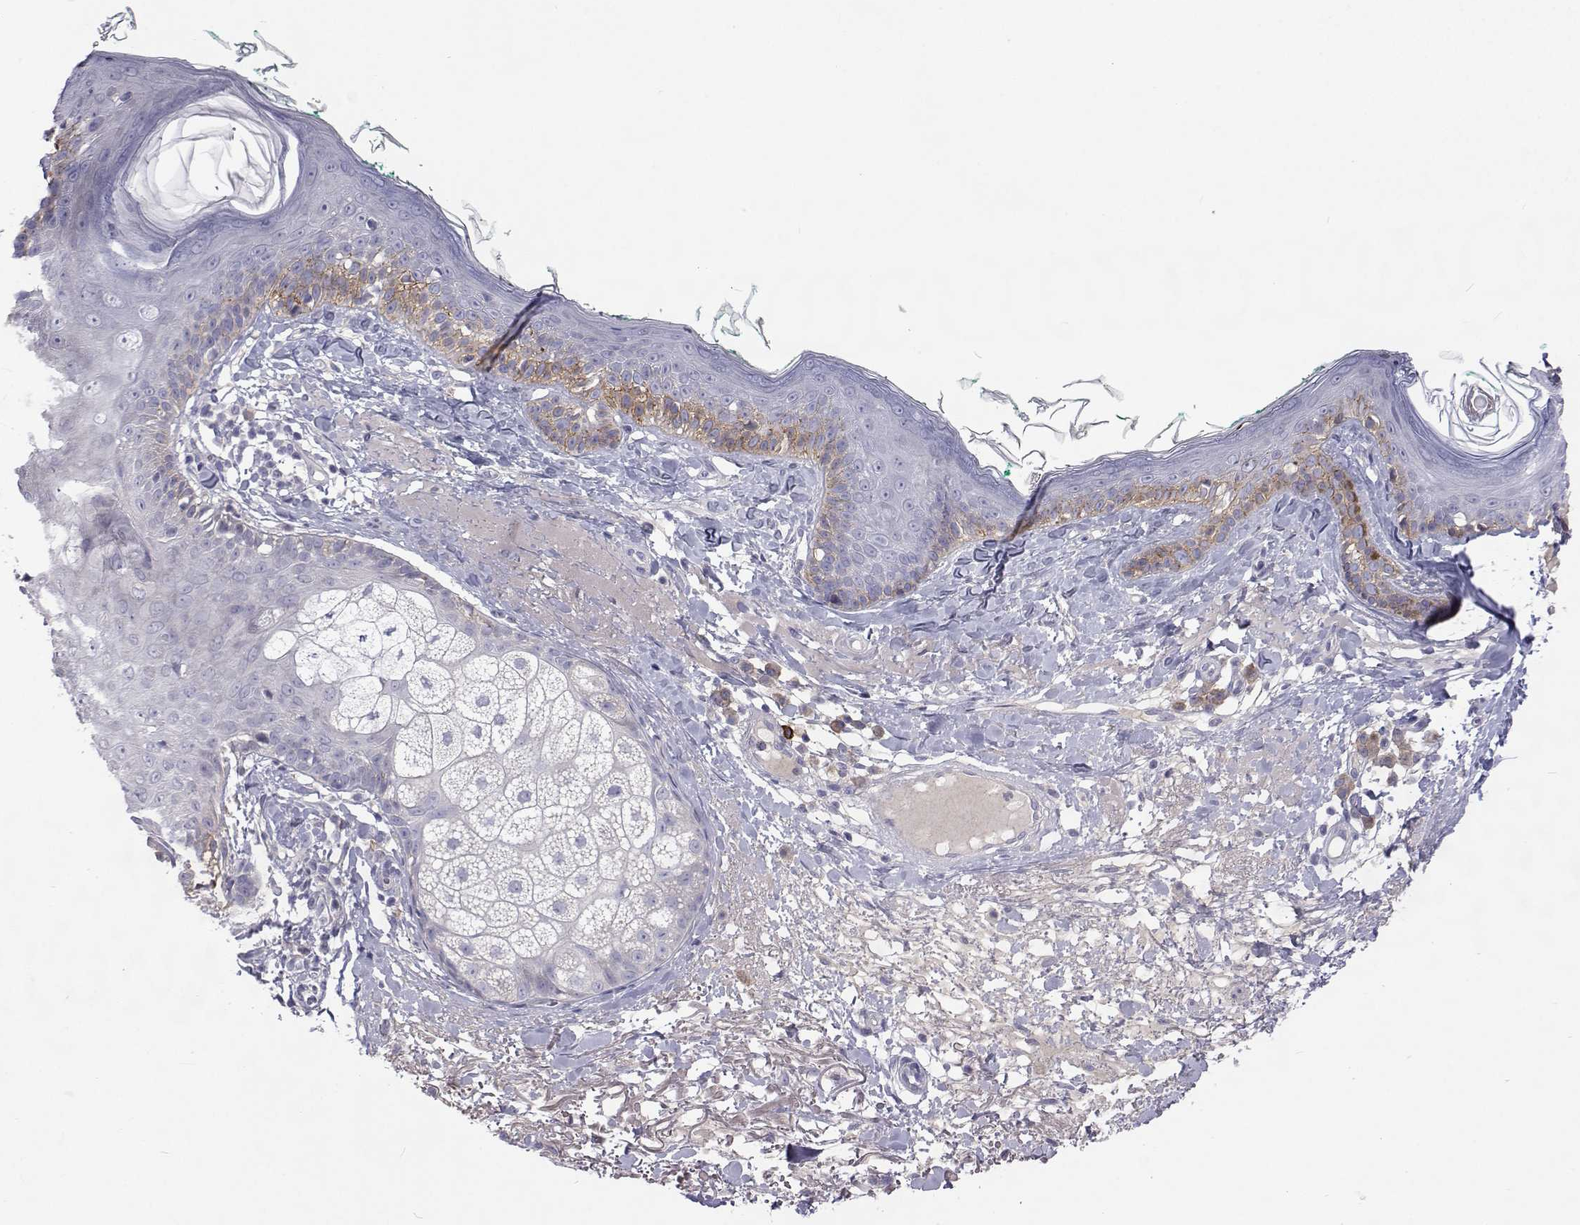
{"staining": {"intensity": "negative", "quantity": "none", "location": "none"}, "tissue": "skin", "cell_type": "Fibroblasts", "image_type": "normal", "snomed": [{"axis": "morphology", "description": "Normal tissue, NOS"}, {"axis": "topography", "description": "Skin"}], "caption": "Human skin stained for a protein using immunohistochemistry displays no expression in fibroblasts.", "gene": "NPR3", "patient": {"sex": "male", "age": 73}}